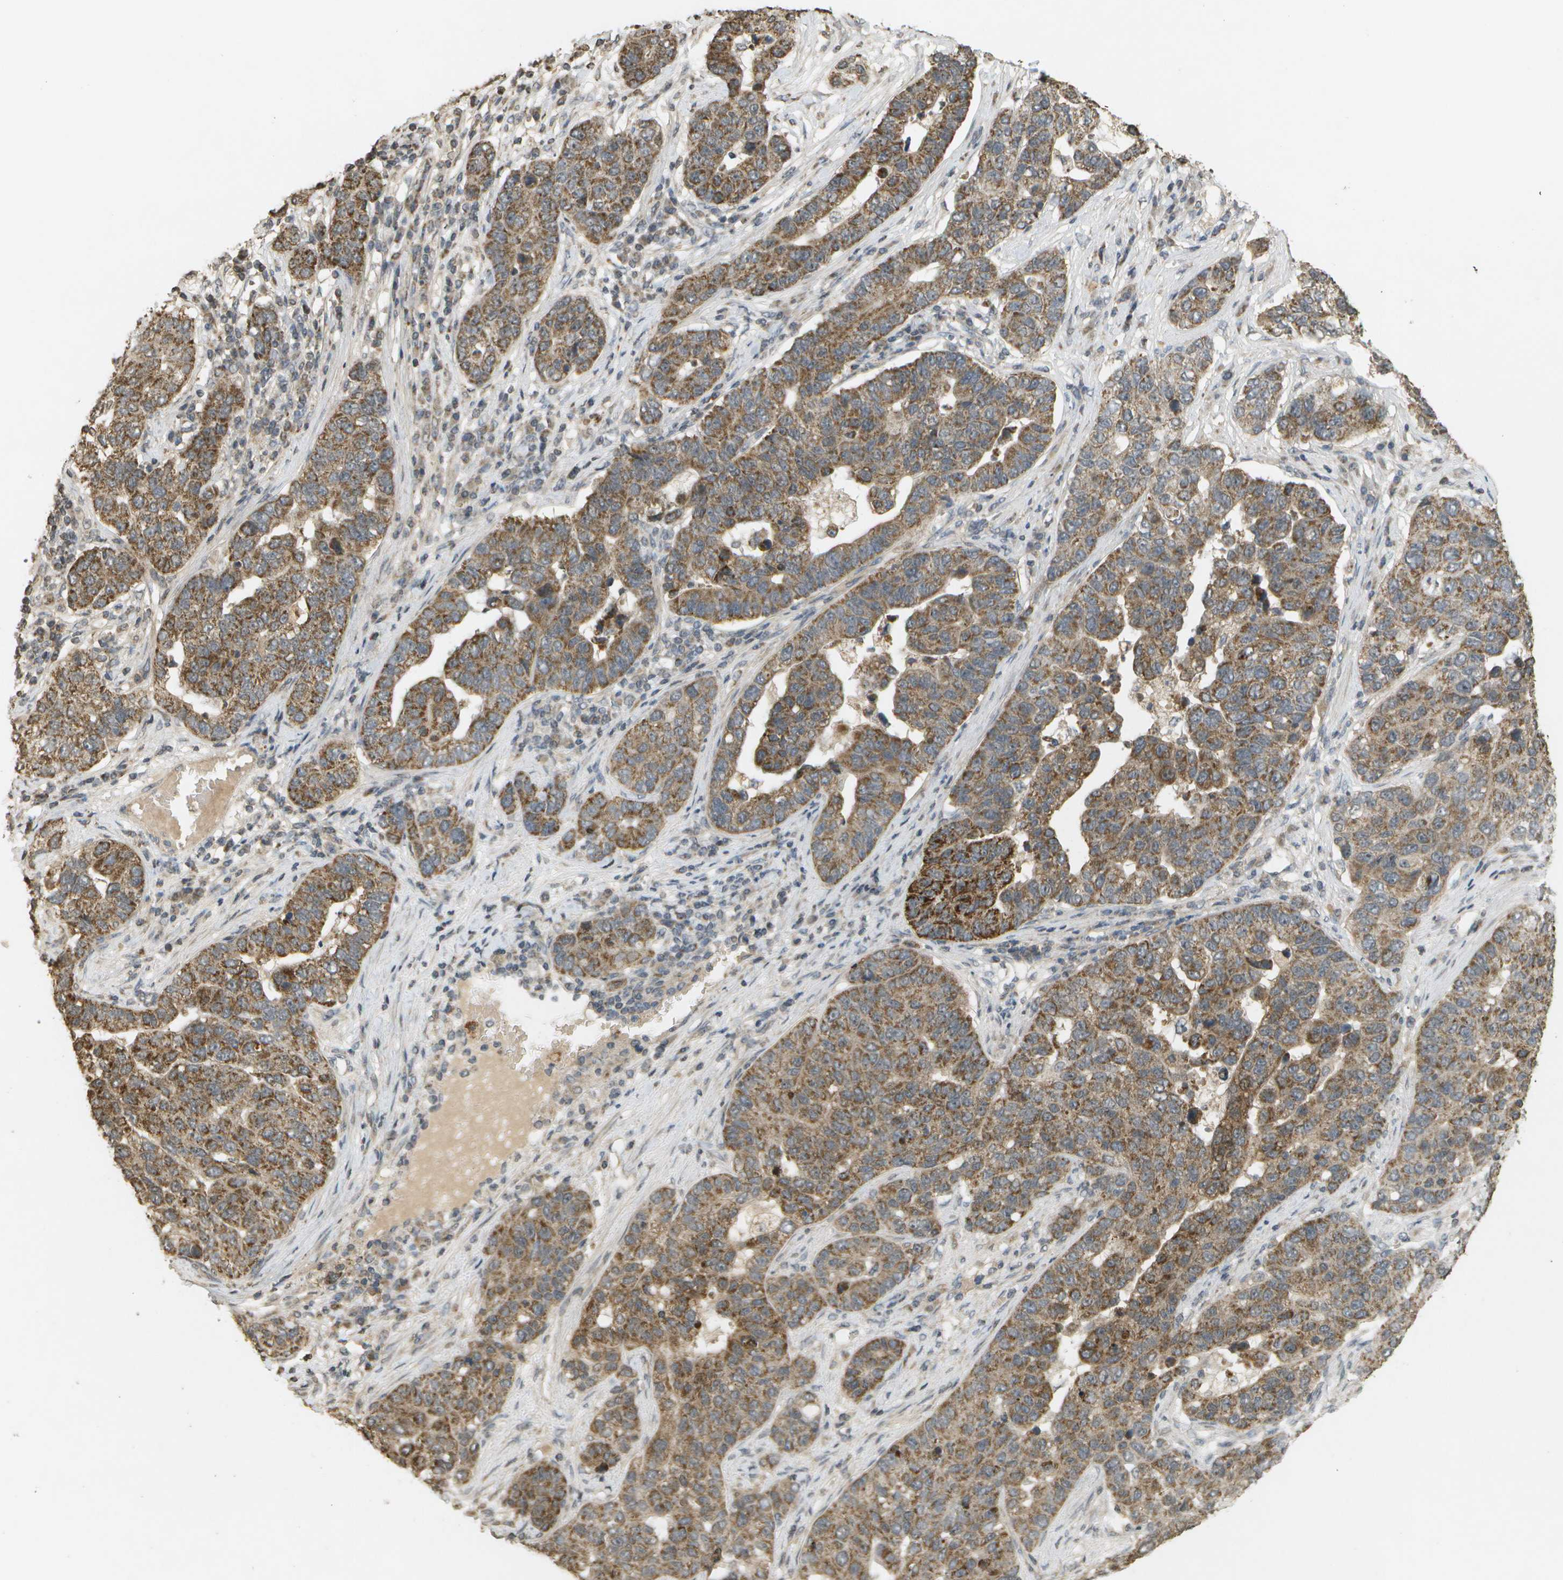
{"staining": {"intensity": "moderate", "quantity": ">75%", "location": "cytoplasmic/membranous"}, "tissue": "pancreatic cancer", "cell_type": "Tumor cells", "image_type": "cancer", "snomed": [{"axis": "morphology", "description": "Adenocarcinoma, NOS"}, {"axis": "topography", "description": "Pancreas"}], "caption": "DAB (3,3'-diaminobenzidine) immunohistochemical staining of pancreatic adenocarcinoma exhibits moderate cytoplasmic/membranous protein staining in about >75% of tumor cells. (DAB IHC, brown staining for protein, blue staining for nuclei).", "gene": "RAB21", "patient": {"sex": "female", "age": 61}}